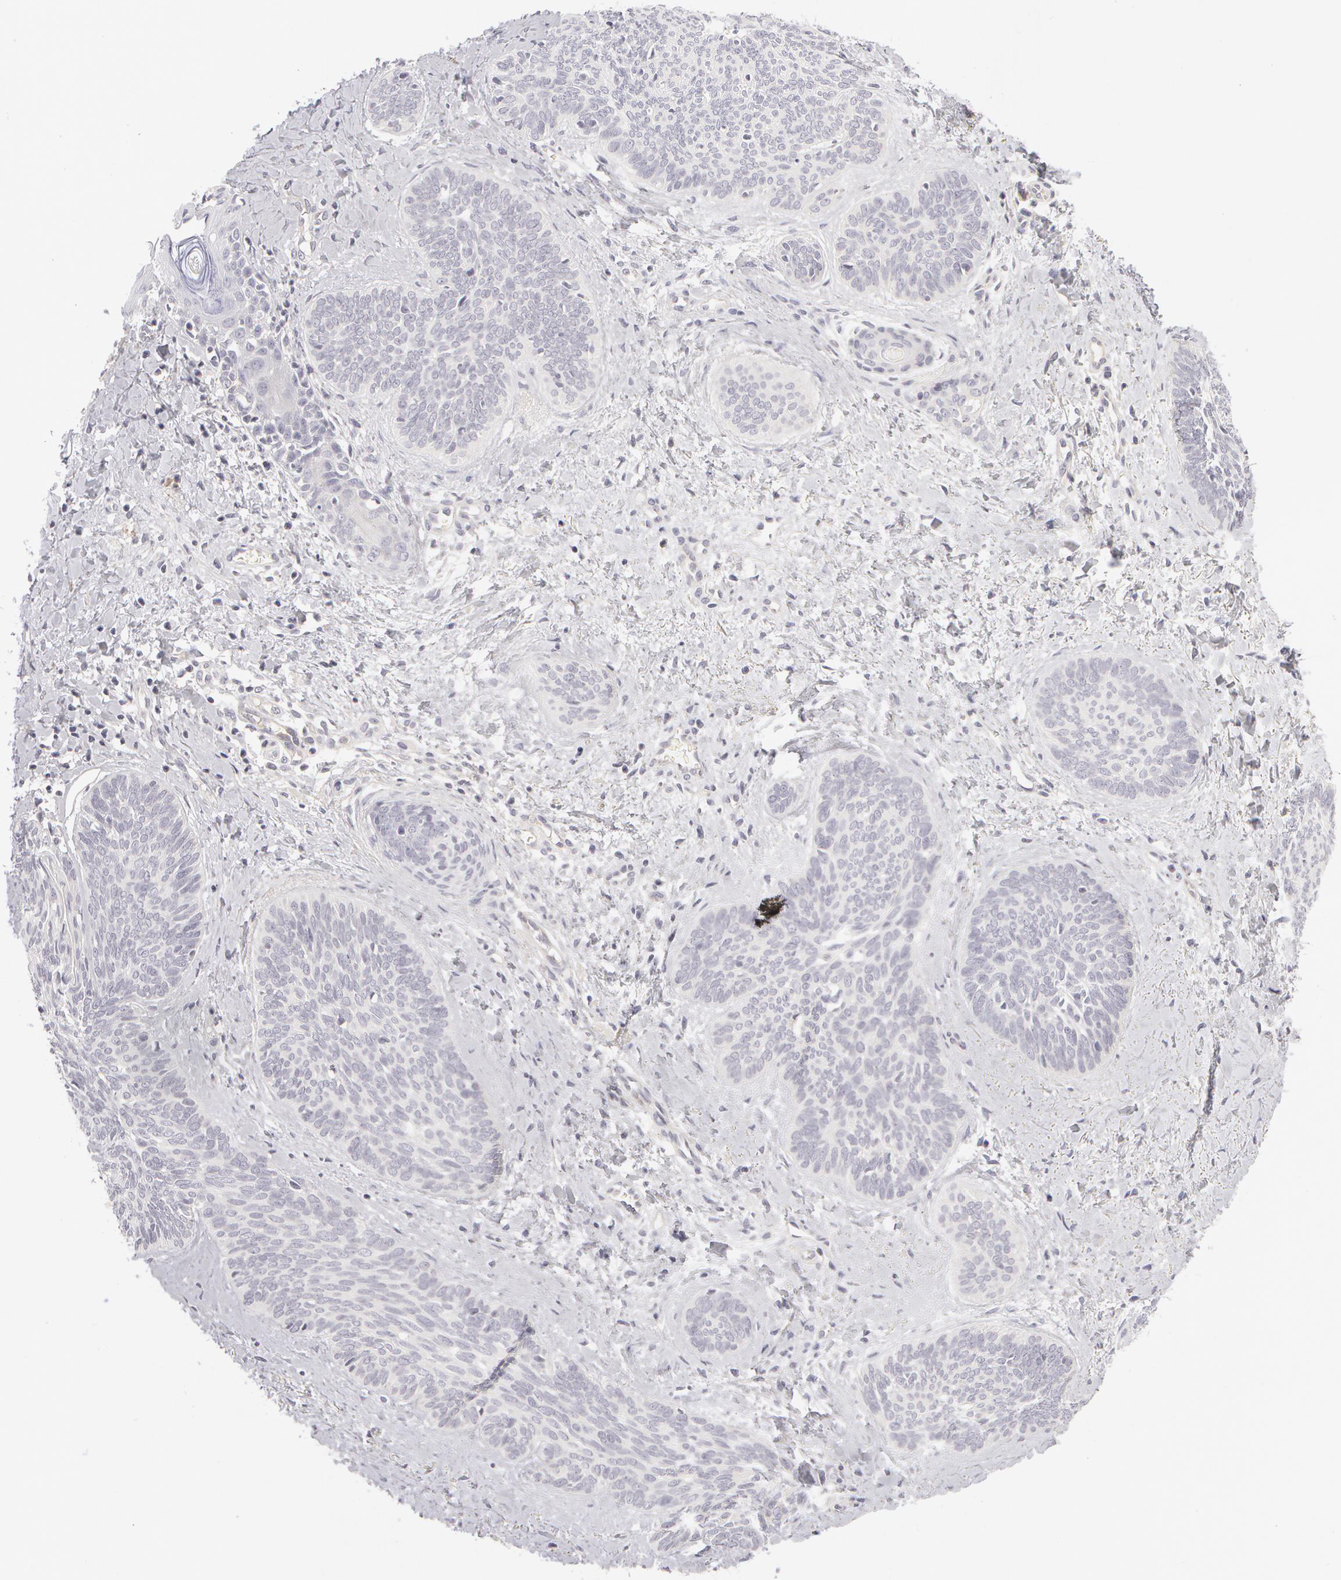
{"staining": {"intensity": "negative", "quantity": "none", "location": "none"}, "tissue": "skin cancer", "cell_type": "Tumor cells", "image_type": "cancer", "snomed": [{"axis": "morphology", "description": "Basal cell carcinoma"}, {"axis": "topography", "description": "Skin"}], "caption": "IHC of human basal cell carcinoma (skin) shows no expression in tumor cells.", "gene": "ABCB1", "patient": {"sex": "female", "age": 81}}